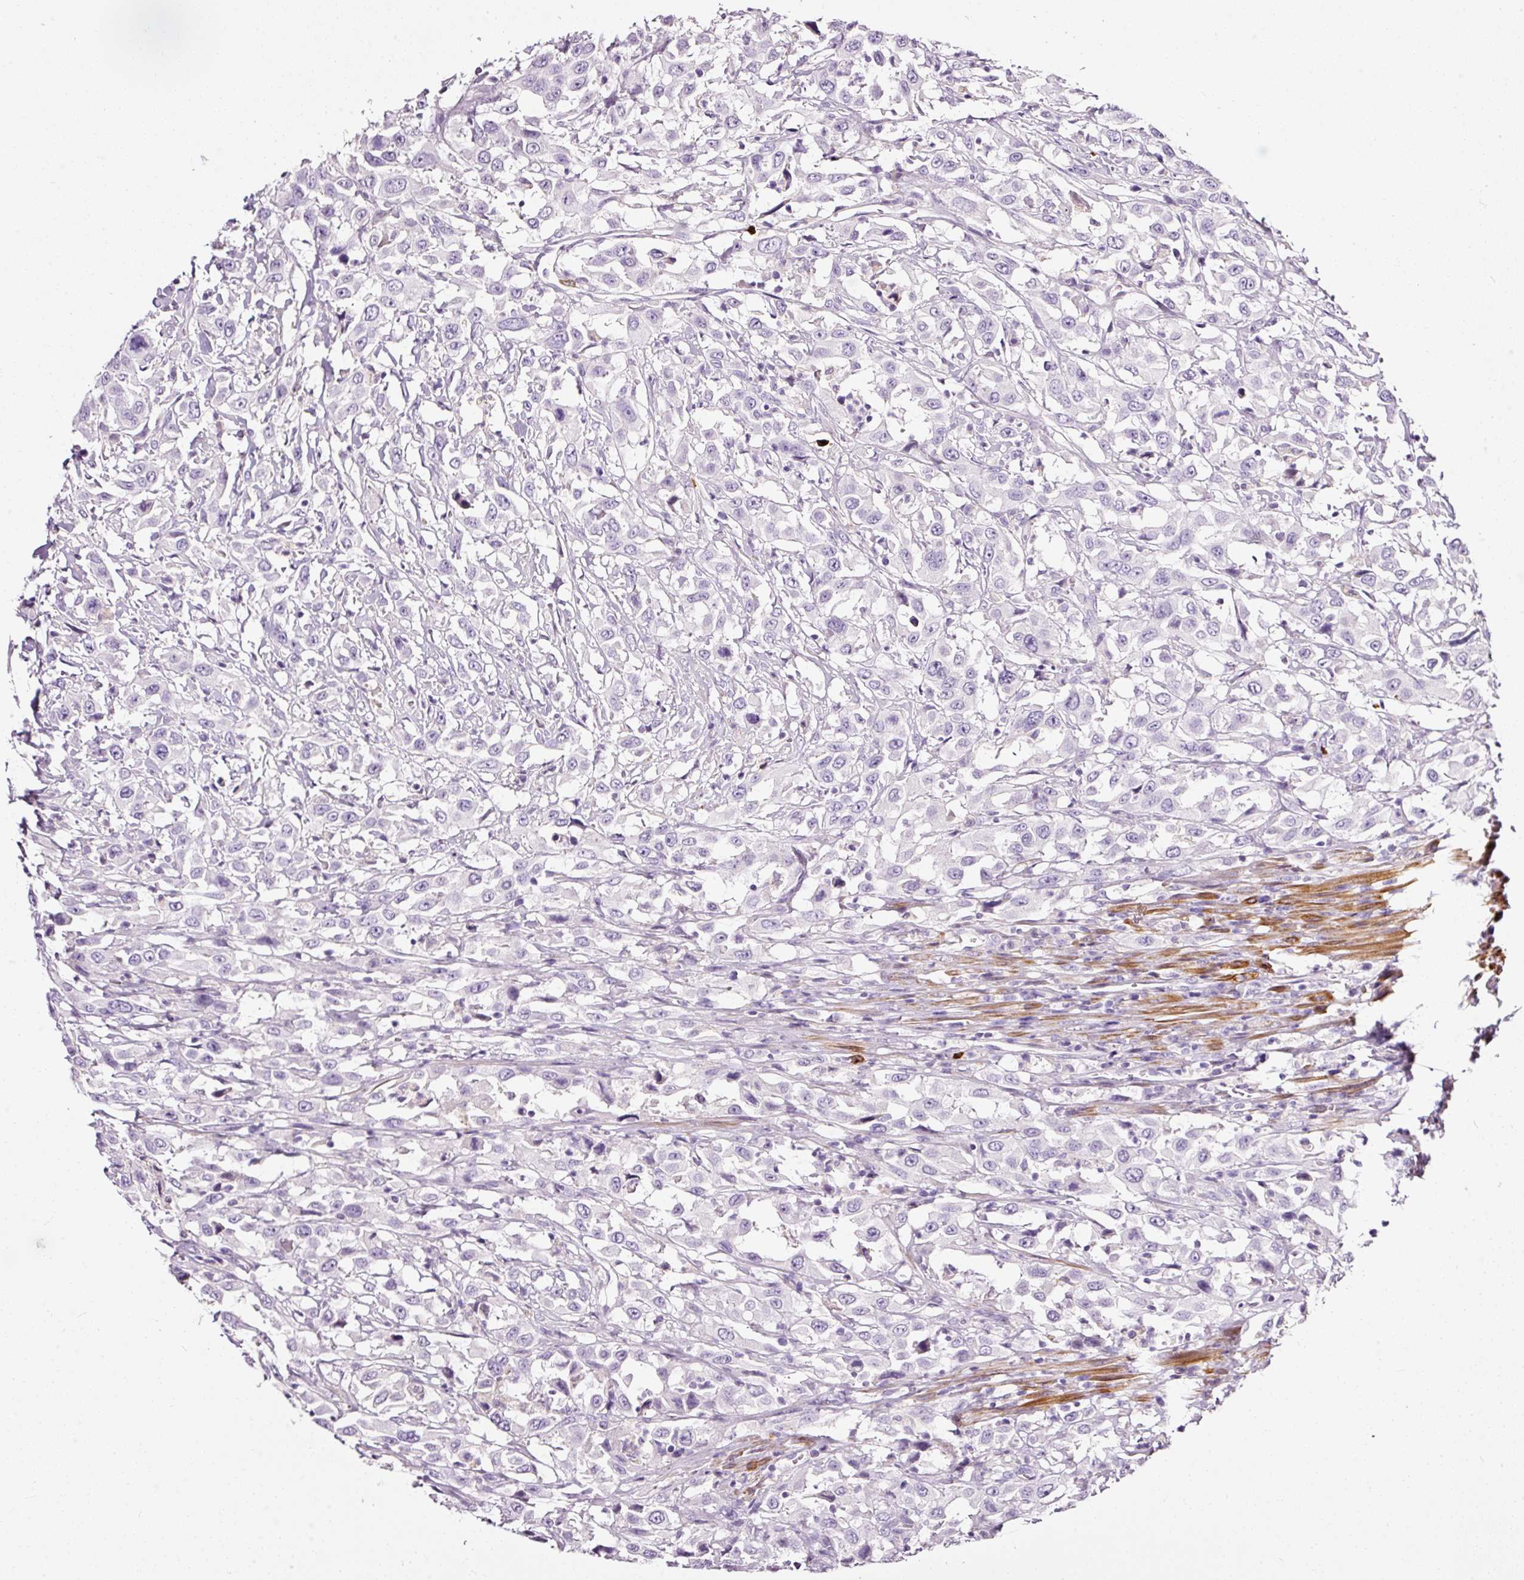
{"staining": {"intensity": "negative", "quantity": "none", "location": "none"}, "tissue": "urothelial cancer", "cell_type": "Tumor cells", "image_type": "cancer", "snomed": [{"axis": "morphology", "description": "Urothelial carcinoma, High grade"}, {"axis": "topography", "description": "Urinary bladder"}], "caption": "Tumor cells show no significant expression in urothelial cancer. Nuclei are stained in blue.", "gene": "CYB561A3", "patient": {"sex": "male", "age": 61}}